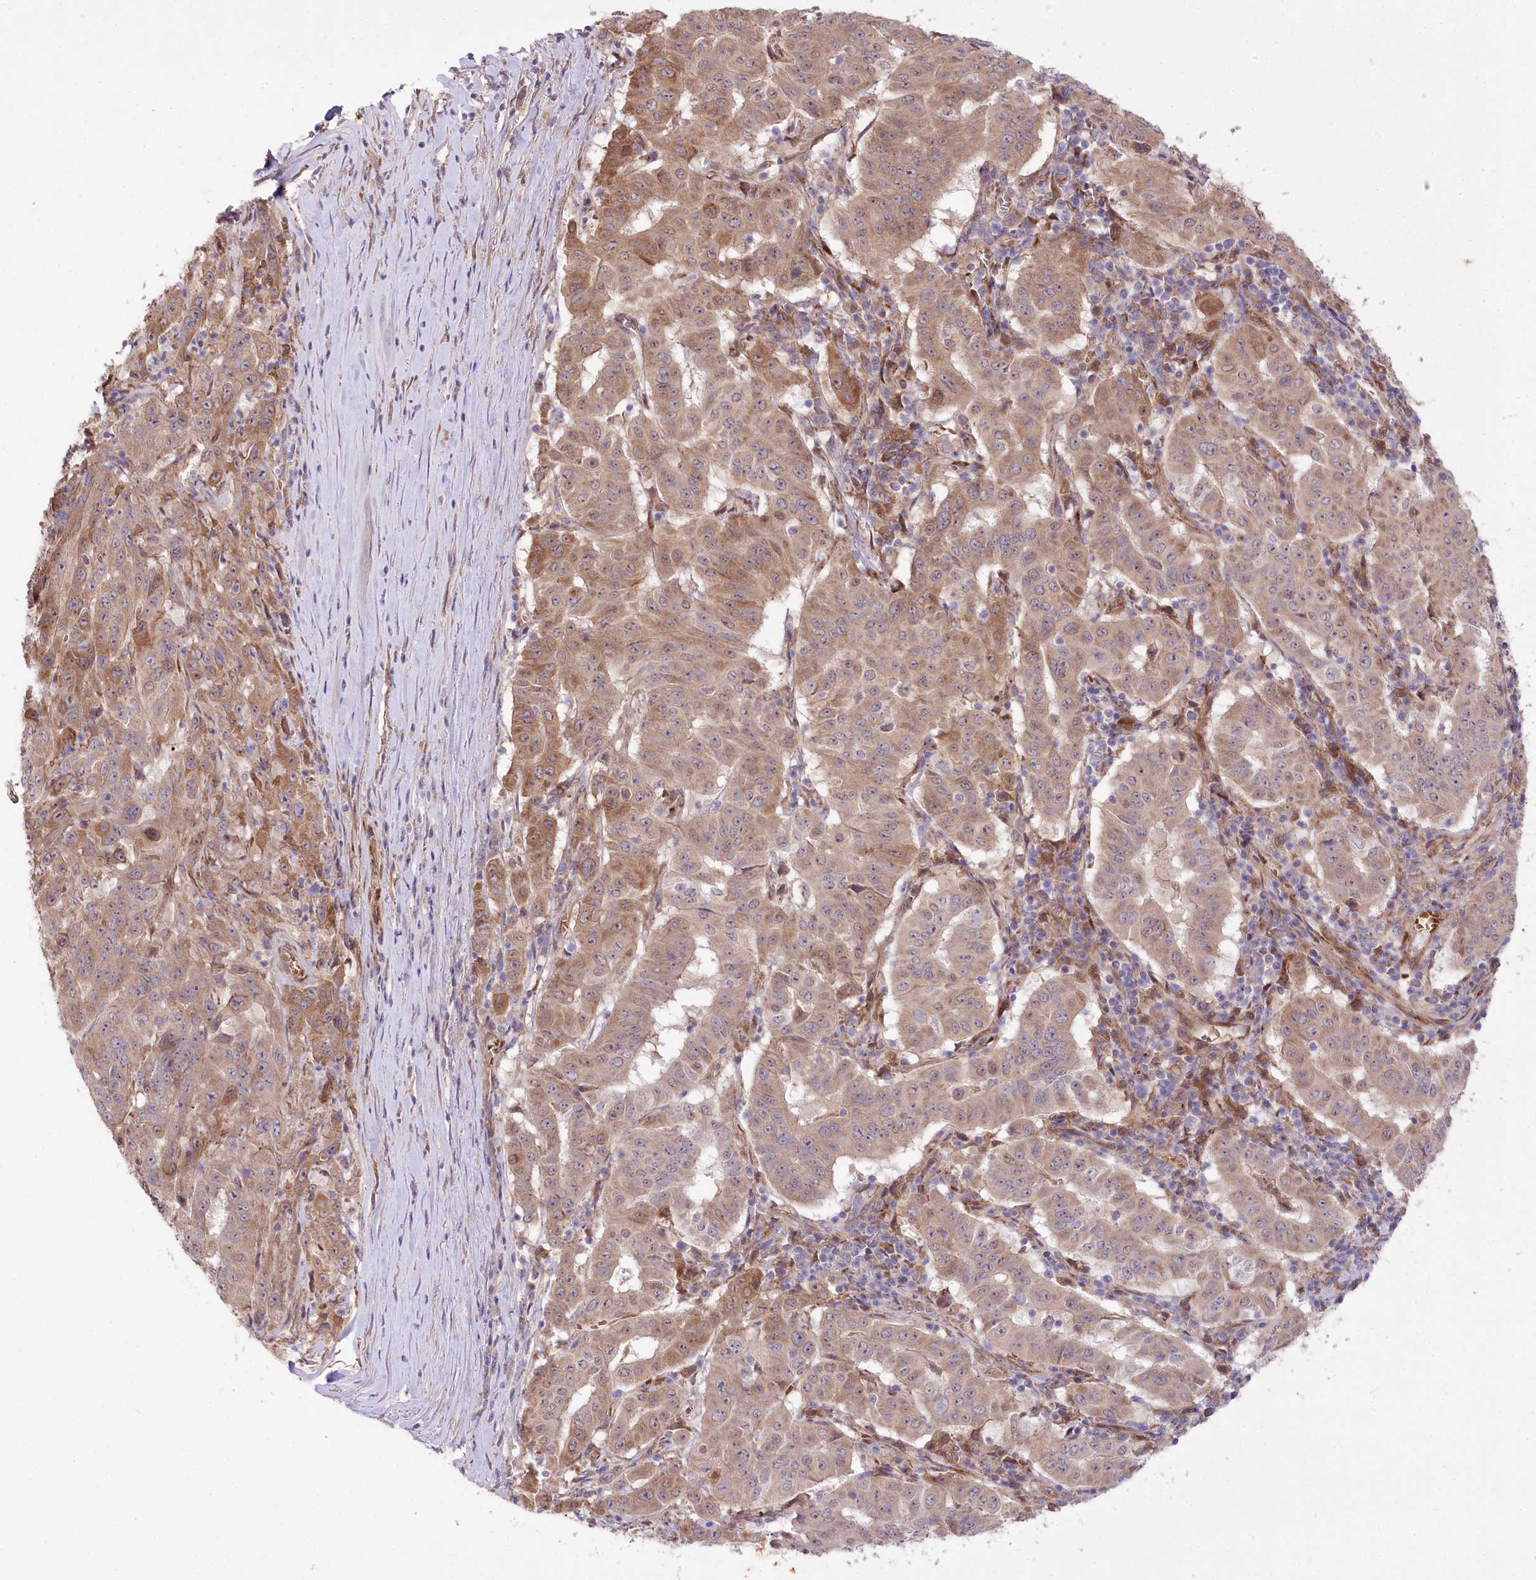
{"staining": {"intensity": "moderate", "quantity": ">75%", "location": "cytoplasmic/membranous"}, "tissue": "pancreatic cancer", "cell_type": "Tumor cells", "image_type": "cancer", "snomed": [{"axis": "morphology", "description": "Adenocarcinoma, NOS"}, {"axis": "topography", "description": "Pancreas"}], "caption": "IHC staining of pancreatic adenocarcinoma, which reveals medium levels of moderate cytoplasmic/membranous expression in about >75% of tumor cells indicating moderate cytoplasmic/membranous protein expression. The staining was performed using DAB (3,3'-diaminobenzidine) (brown) for protein detection and nuclei were counterstained in hematoxylin (blue).", "gene": "TRUB1", "patient": {"sex": "male", "age": 63}}